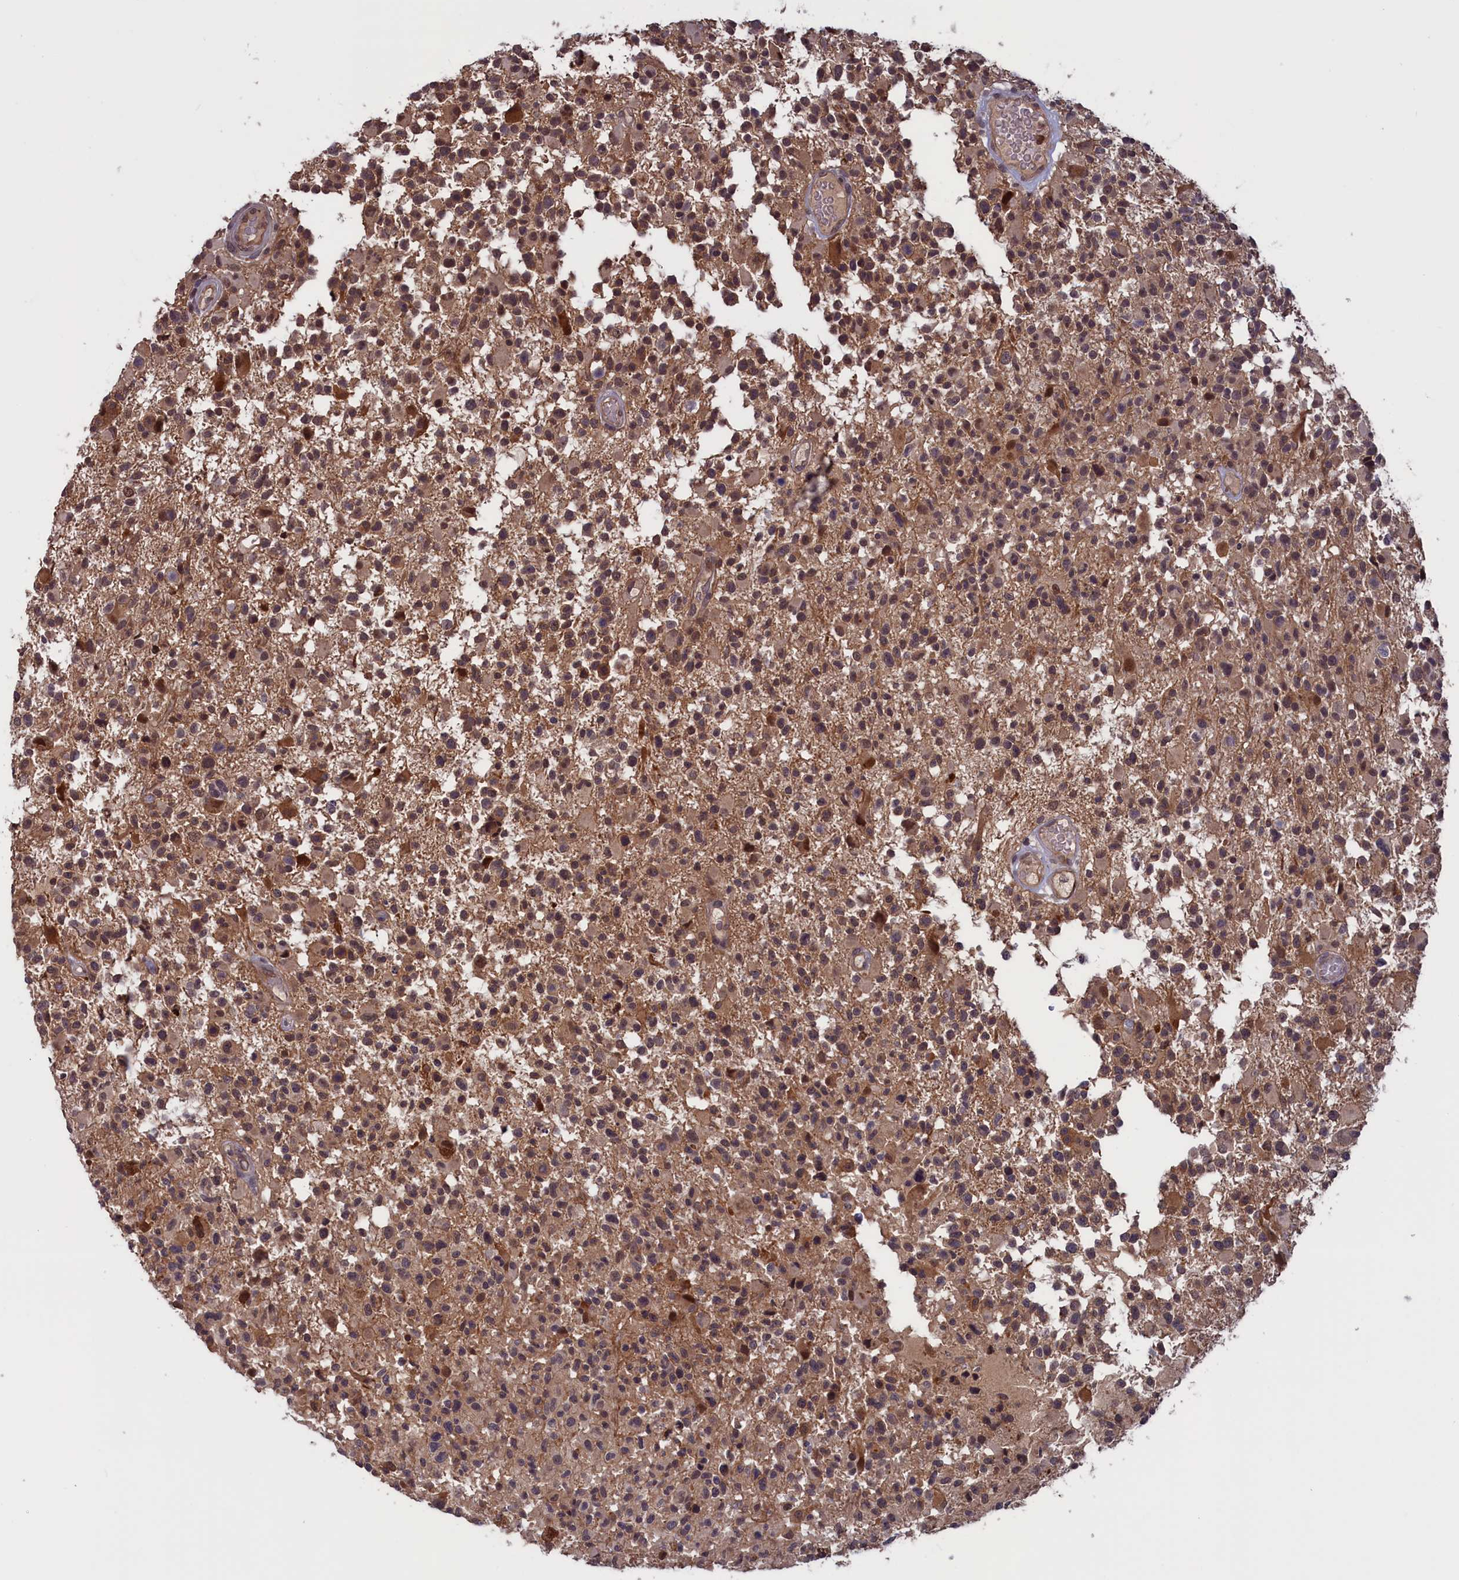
{"staining": {"intensity": "moderate", "quantity": ">75%", "location": "cytoplasmic/membranous"}, "tissue": "glioma", "cell_type": "Tumor cells", "image_type": "cancer", "snomed": [{"axis": "morphology", "description": "Glioma, malignant, High grade"}, {"axis": "morphology", "description": "Glioblastoma, NOS"}, {"axis": "topography", "description": "Brain"}], "caption": "Tumor cells exhibit medium levels of moderate cytoplasmic/membranous positivity in about >75% of cells in high-grade glioma (malignant). Ihc stains the protein in brown and the nuclei are stained blue.", "gene": "PLP2", "patient": {"sex": "male", "age": 60}}